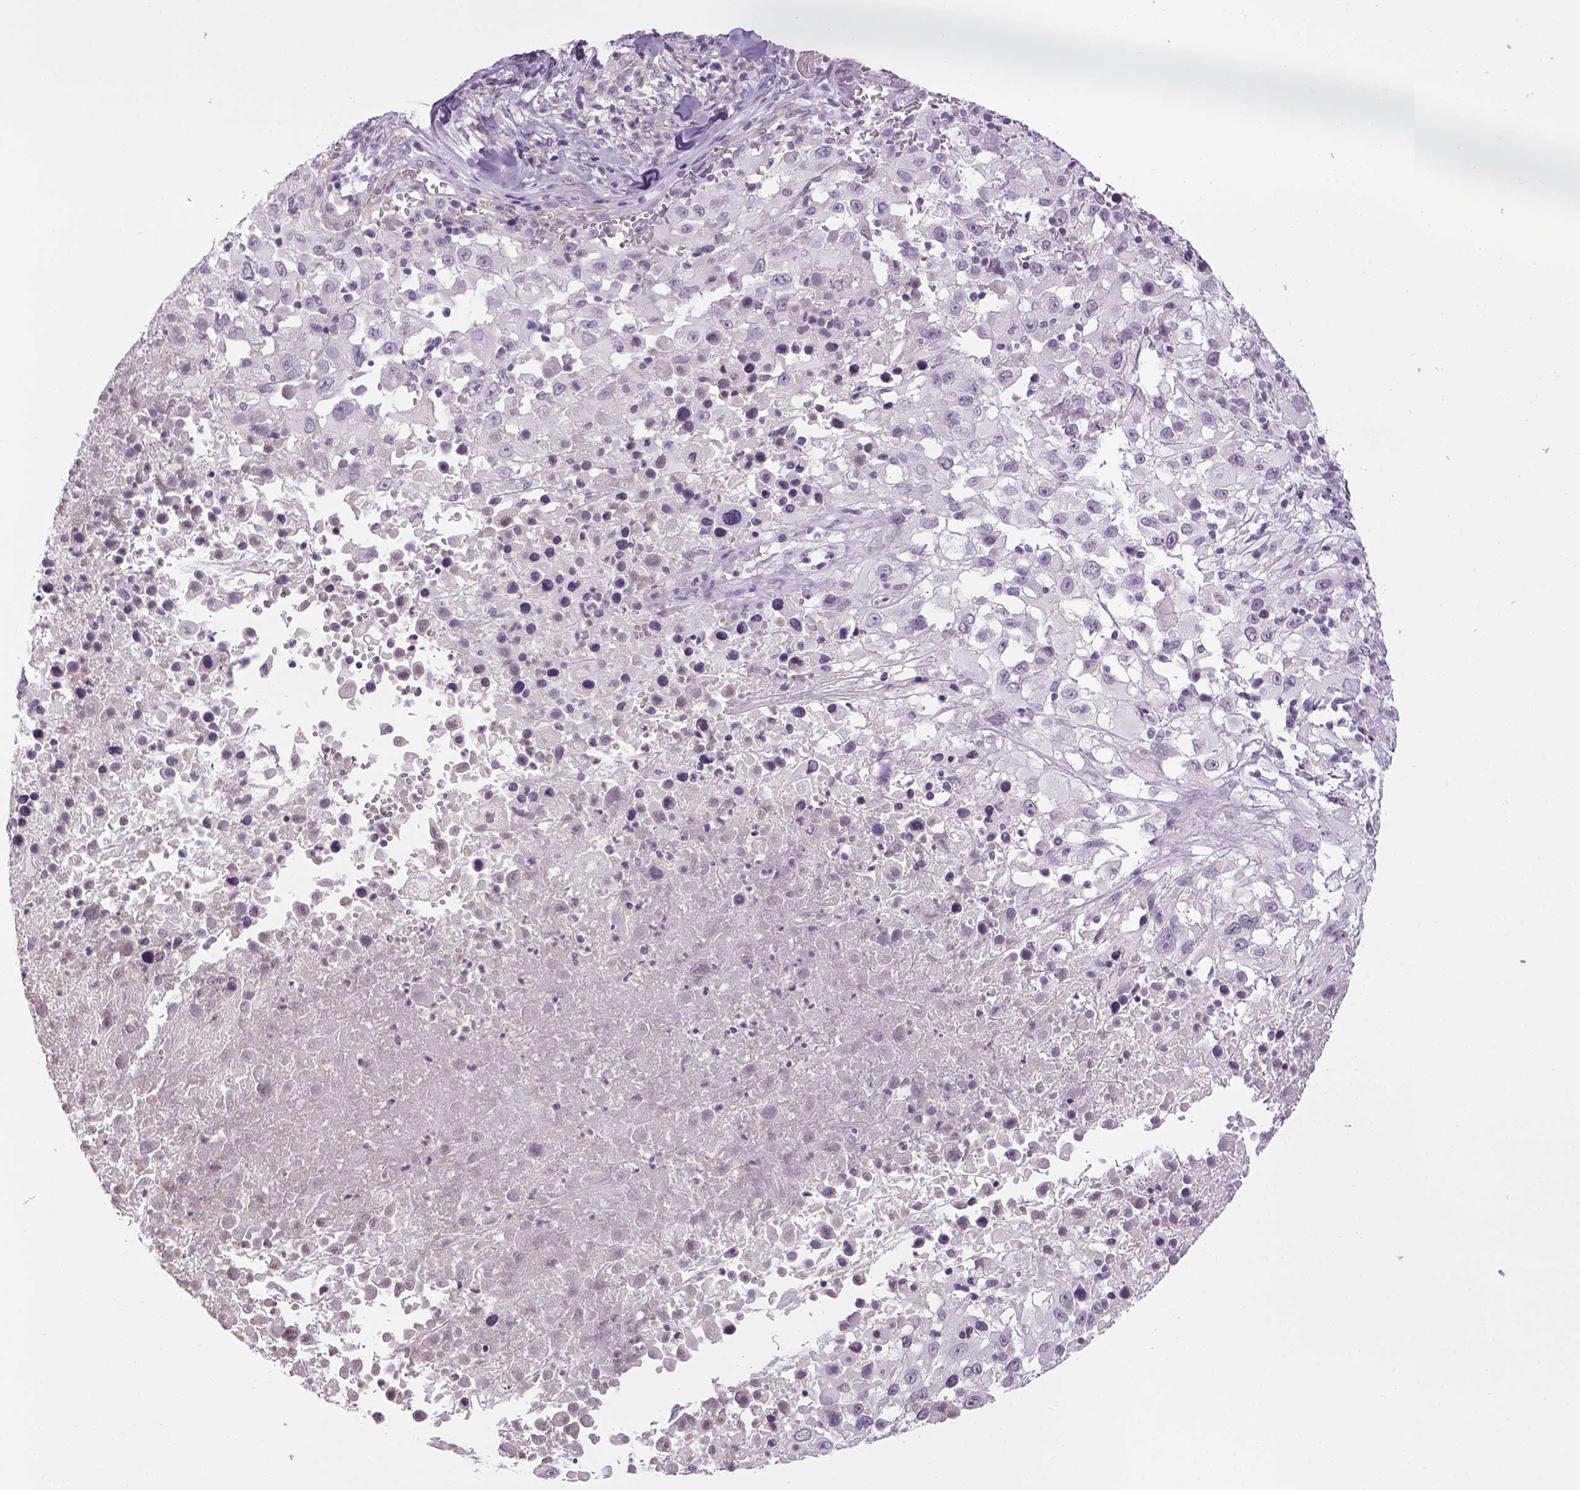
{"staining": {"intensity": "negative", "quantity": "none", "location": "none"}, "tissue": "melanoma", "cell_type": "Tumor cells", "image_type": "cancer", "snomed": [{"axis": "morphology", "description": "Malignant melanoma, Metastatic site"}, {"axis": "topography", "description": "Soft tissue"}], "caption": "Immunohistochemistry (IHC) of malignant melanoma (metastatic site) displays no expression in tumor cells.", "gene": "PRRT1", "patient": {"sex": "male", "age": 50}}